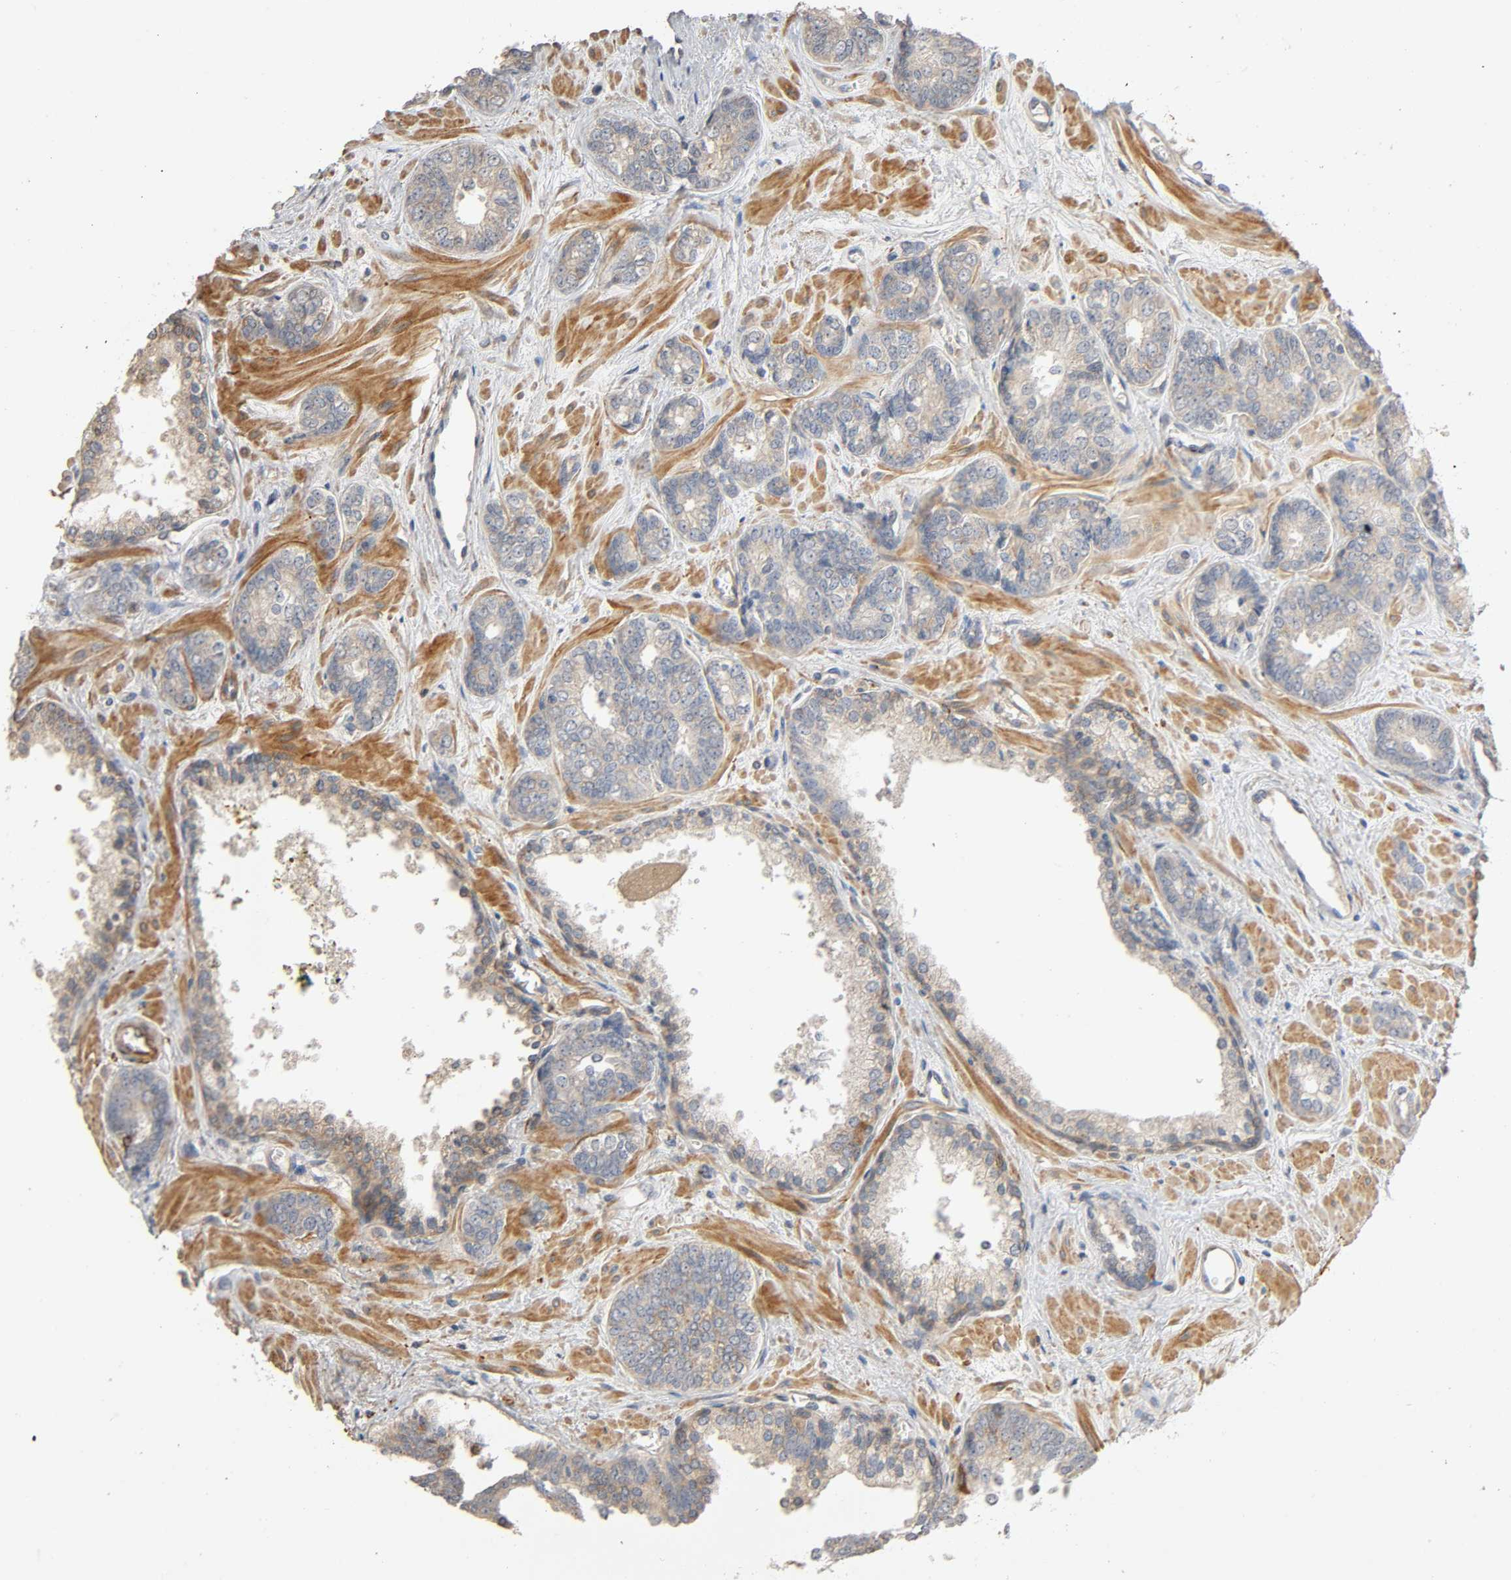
{"staining": {"intensity": "negative", "quantity": "none", "location": "none"}, "tissue": "prostate cancer", "cell_type": "Tumor cells", "image_type": "cancer", "snomed": [{"axis": "morphology", "description": "Adenocarcinoma, High grade"}, {"axis": "topography", "description": "Prostate"}], "caption": "There is no significant positivity in tumor cells of high-grade adenocarcinoma (prostate).", "gene": "SGSM1", "patient": {"sex": "male", "age": 67}}